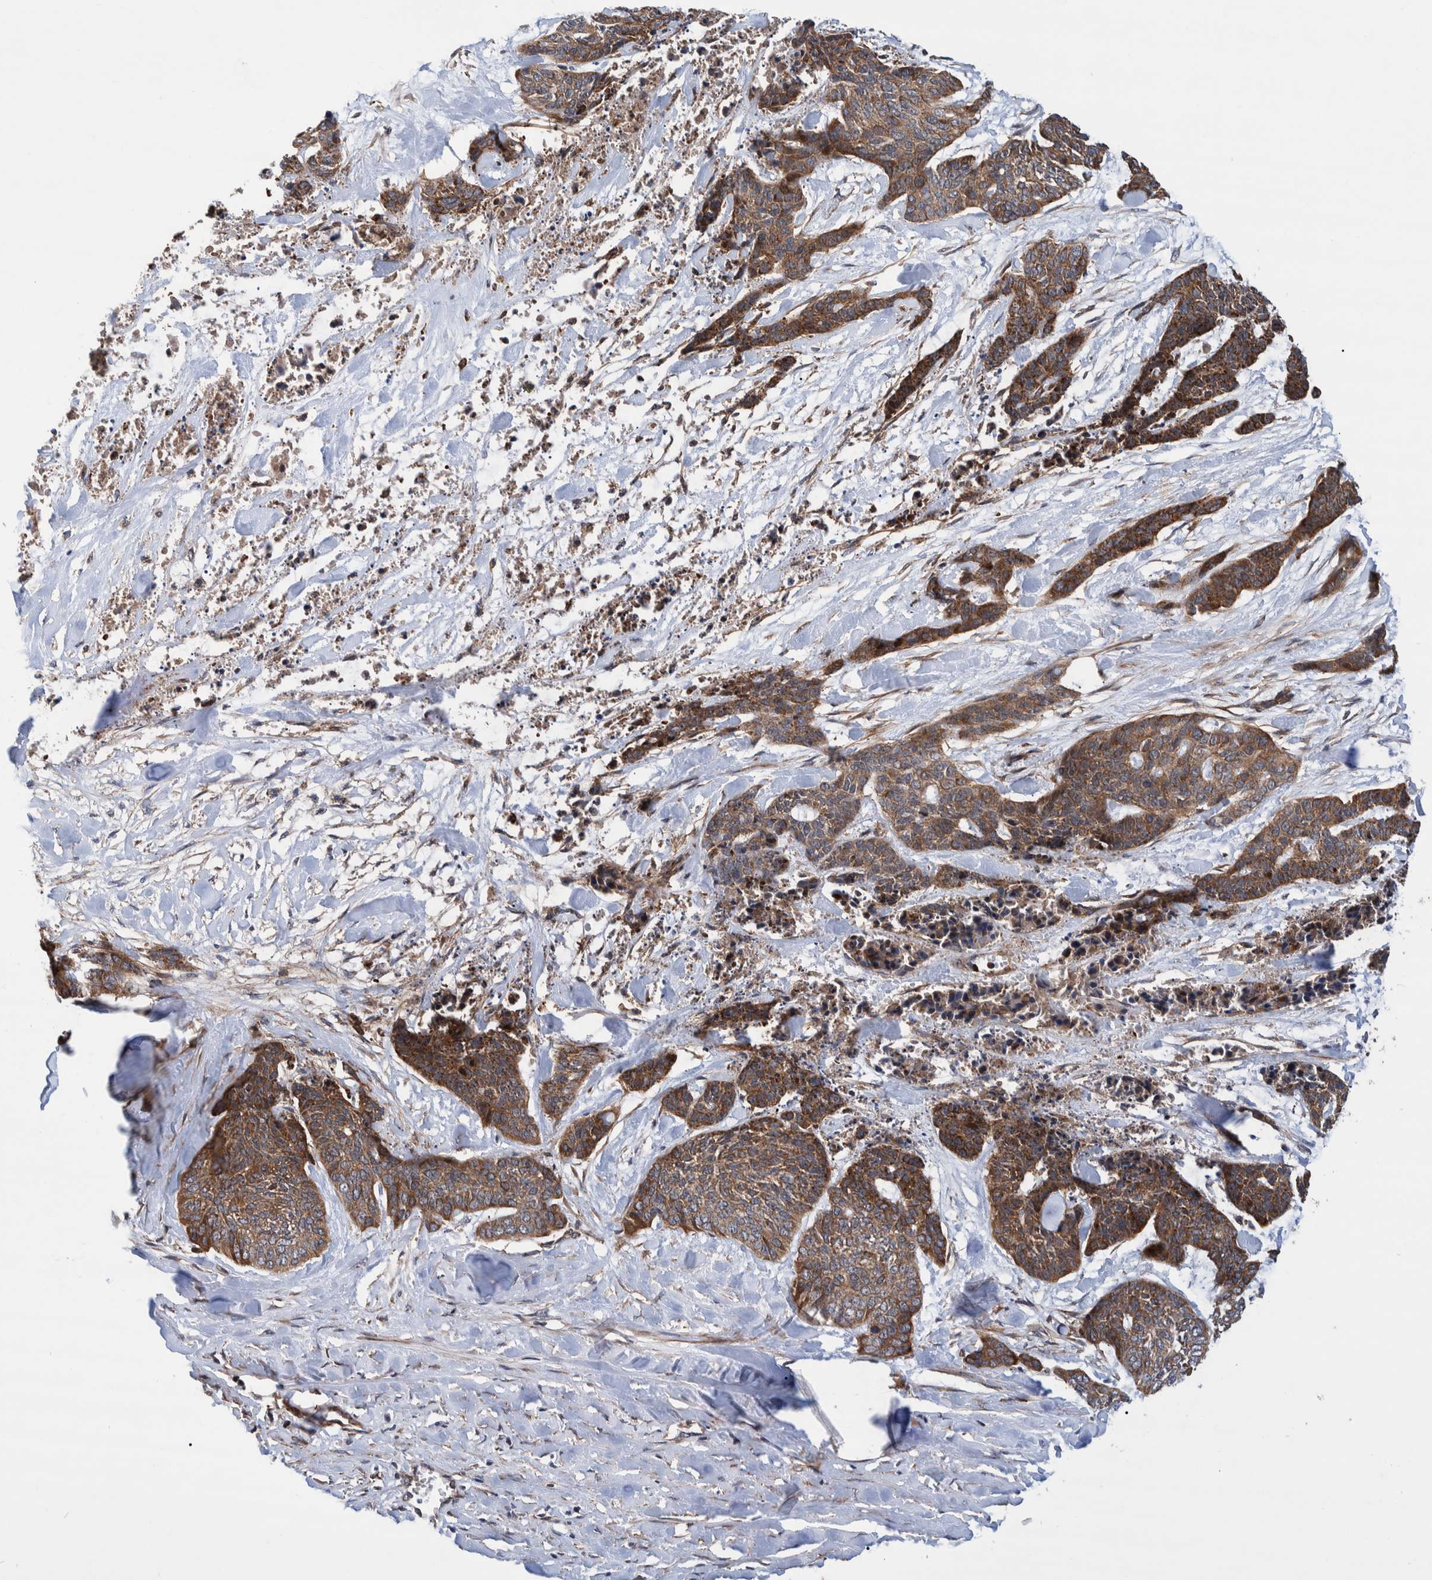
{"staining": {"intensity": "moderate", "quantity": ">75%", "location": "cytoplasmic/membranous"}, "tissue": "skin cancer", "cell_type": "Tumor cells", "image_type": "cancer", "snomed": [{"axis": "morphology", "description": "Basal cell carcinoma"}, {"axis": "topography", "description": "Skin"}], "caption": "Basal cell carcinoma (skin) was stained to show a protein in brown. There is medium levels of moderate cytoplasmic/membranous expression in approximately >75% of tumor cells.", "gene": "GRPEL2", "patient": {"sex": "female", "age": 64}}